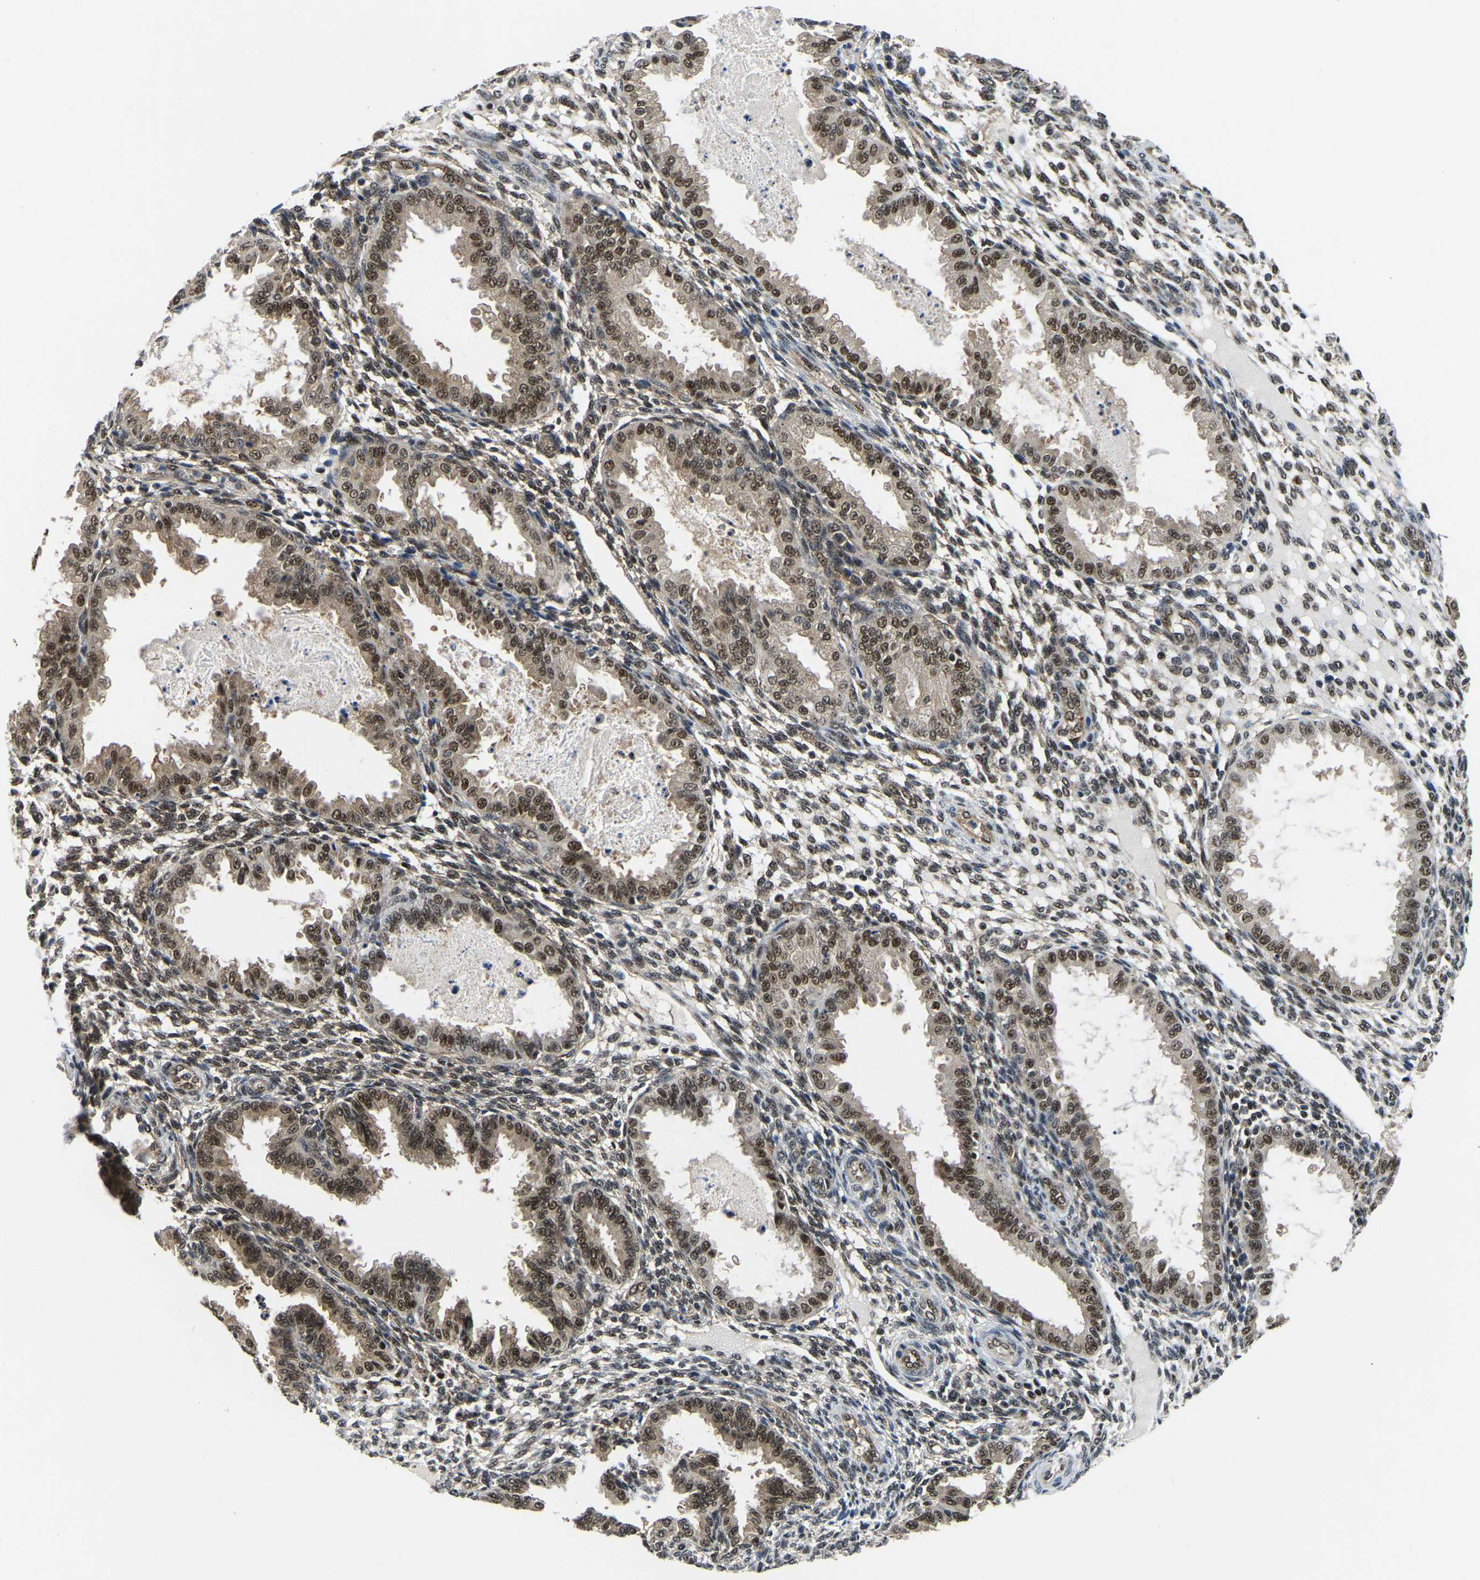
{"staining": {"intensity": "weak", "quantity": ">75%", "location": "nuclear"}, "tissue": "endometrium", "cell_type": "Cells in endometrial stroma", "image_type": "normal", "snomed": [{"axis": "morphology", "description": "Normal tissue, NOS"}, {"axis": "topography", "description": "Endometrium"}], "caption": "DAB (3,3'-diaminobenzidine) immunohistochemical staining of normal human endometrium displays weak nuclear protein positivity in about >75% of cells in endometrial stroma.", "gene": "DFFA", "patient": {"sex": "female", "age": 33}}